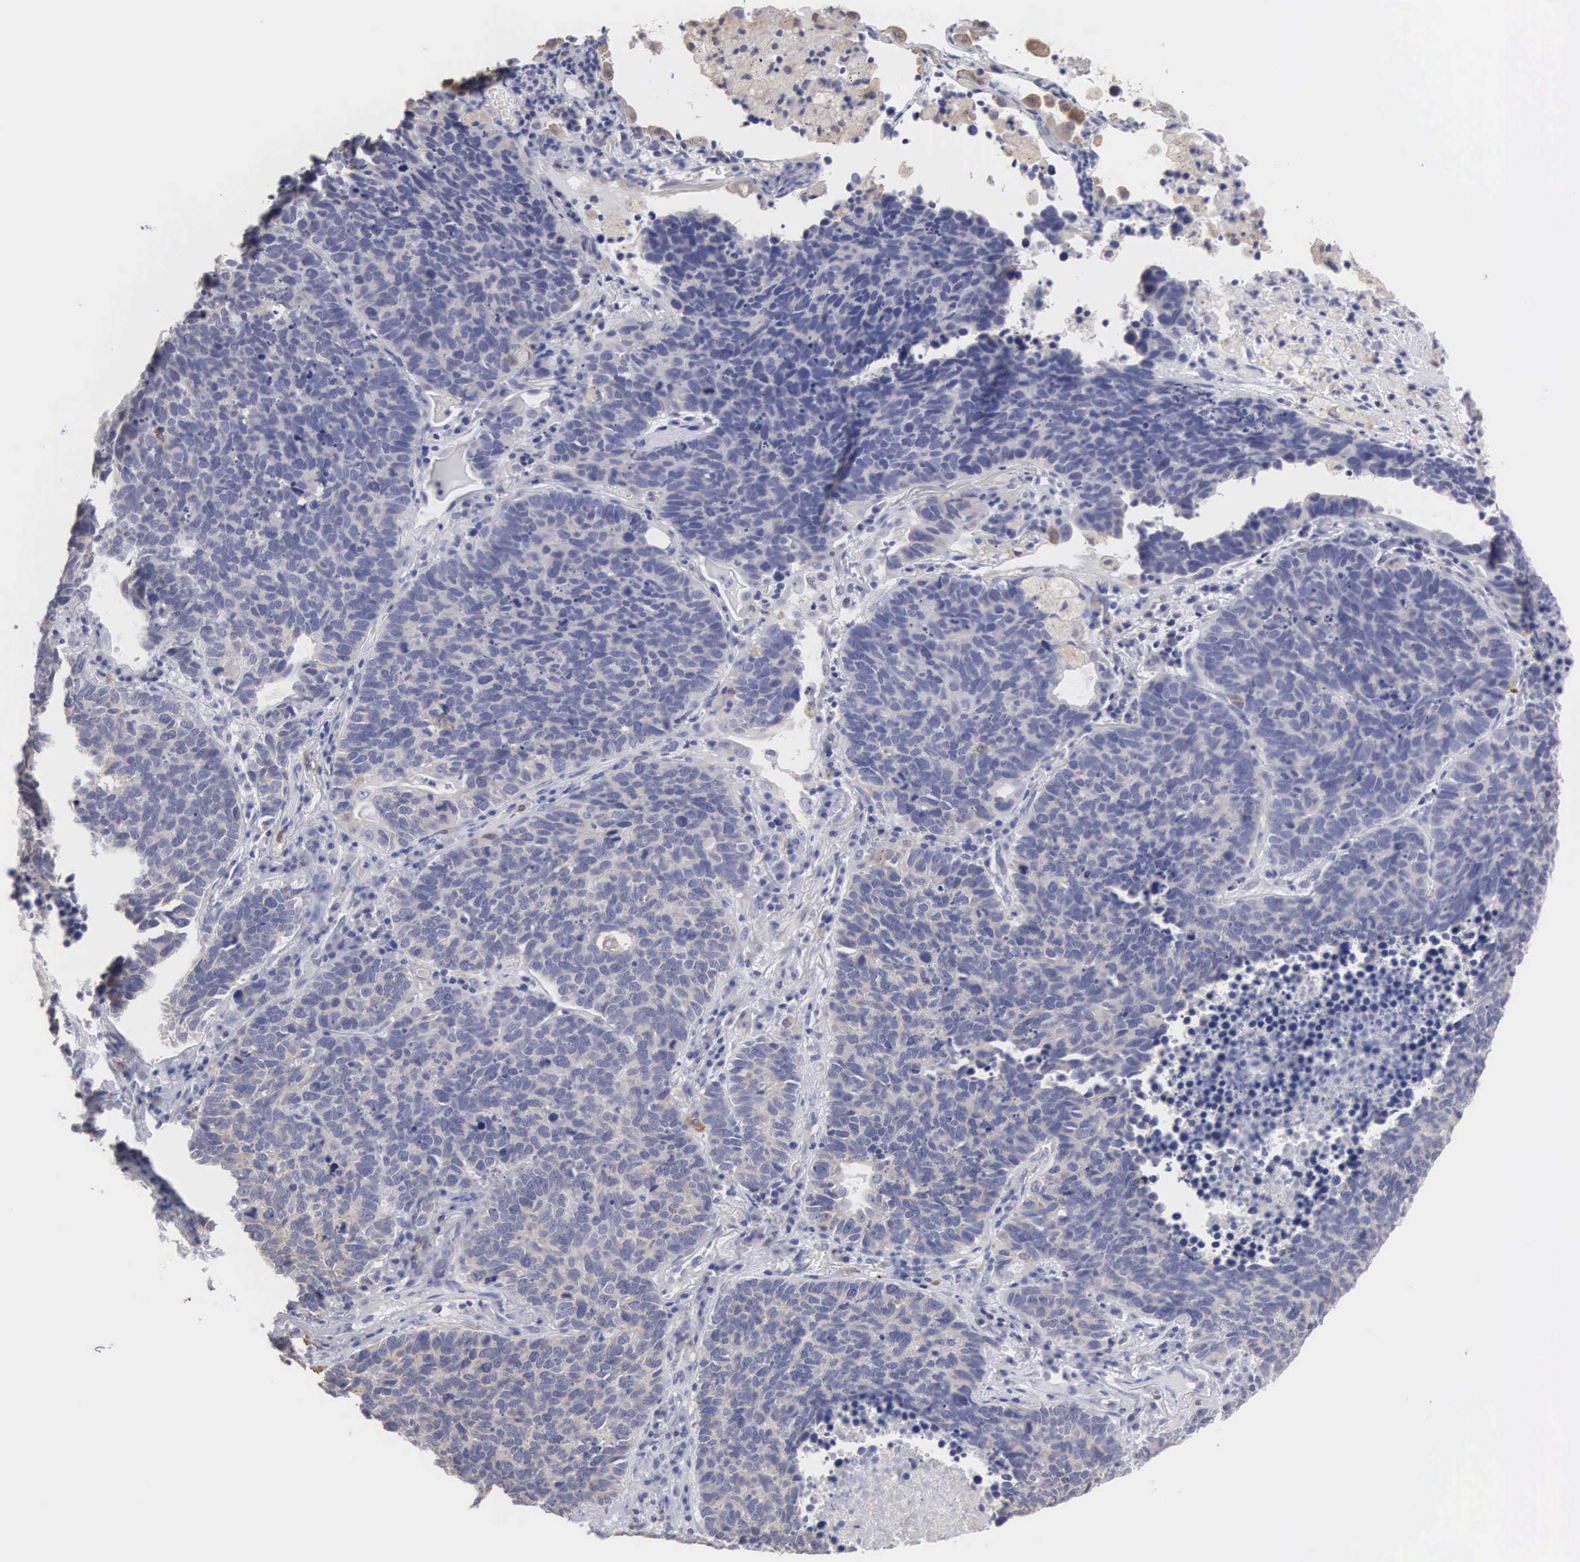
{"staining": {"intensity": "negative", "quantity": "none", "location": "none"}, "tissue": "lung cancer", "cell_type": "Tumor cells", "image_type": "cancer", "snomed": [{"axis": "morphology", "description": "Neoplasm, malignant, NOS"}, {"axis": "topography", "description": "Lung"}], "caption": "DAB (3,3'-diaminobenzidine) immunohistochemical staining of human lung cancer displays no significant expression in tumor cells.", "gene": "LIN52", "patient": {"sex": "female", "age": 75}}